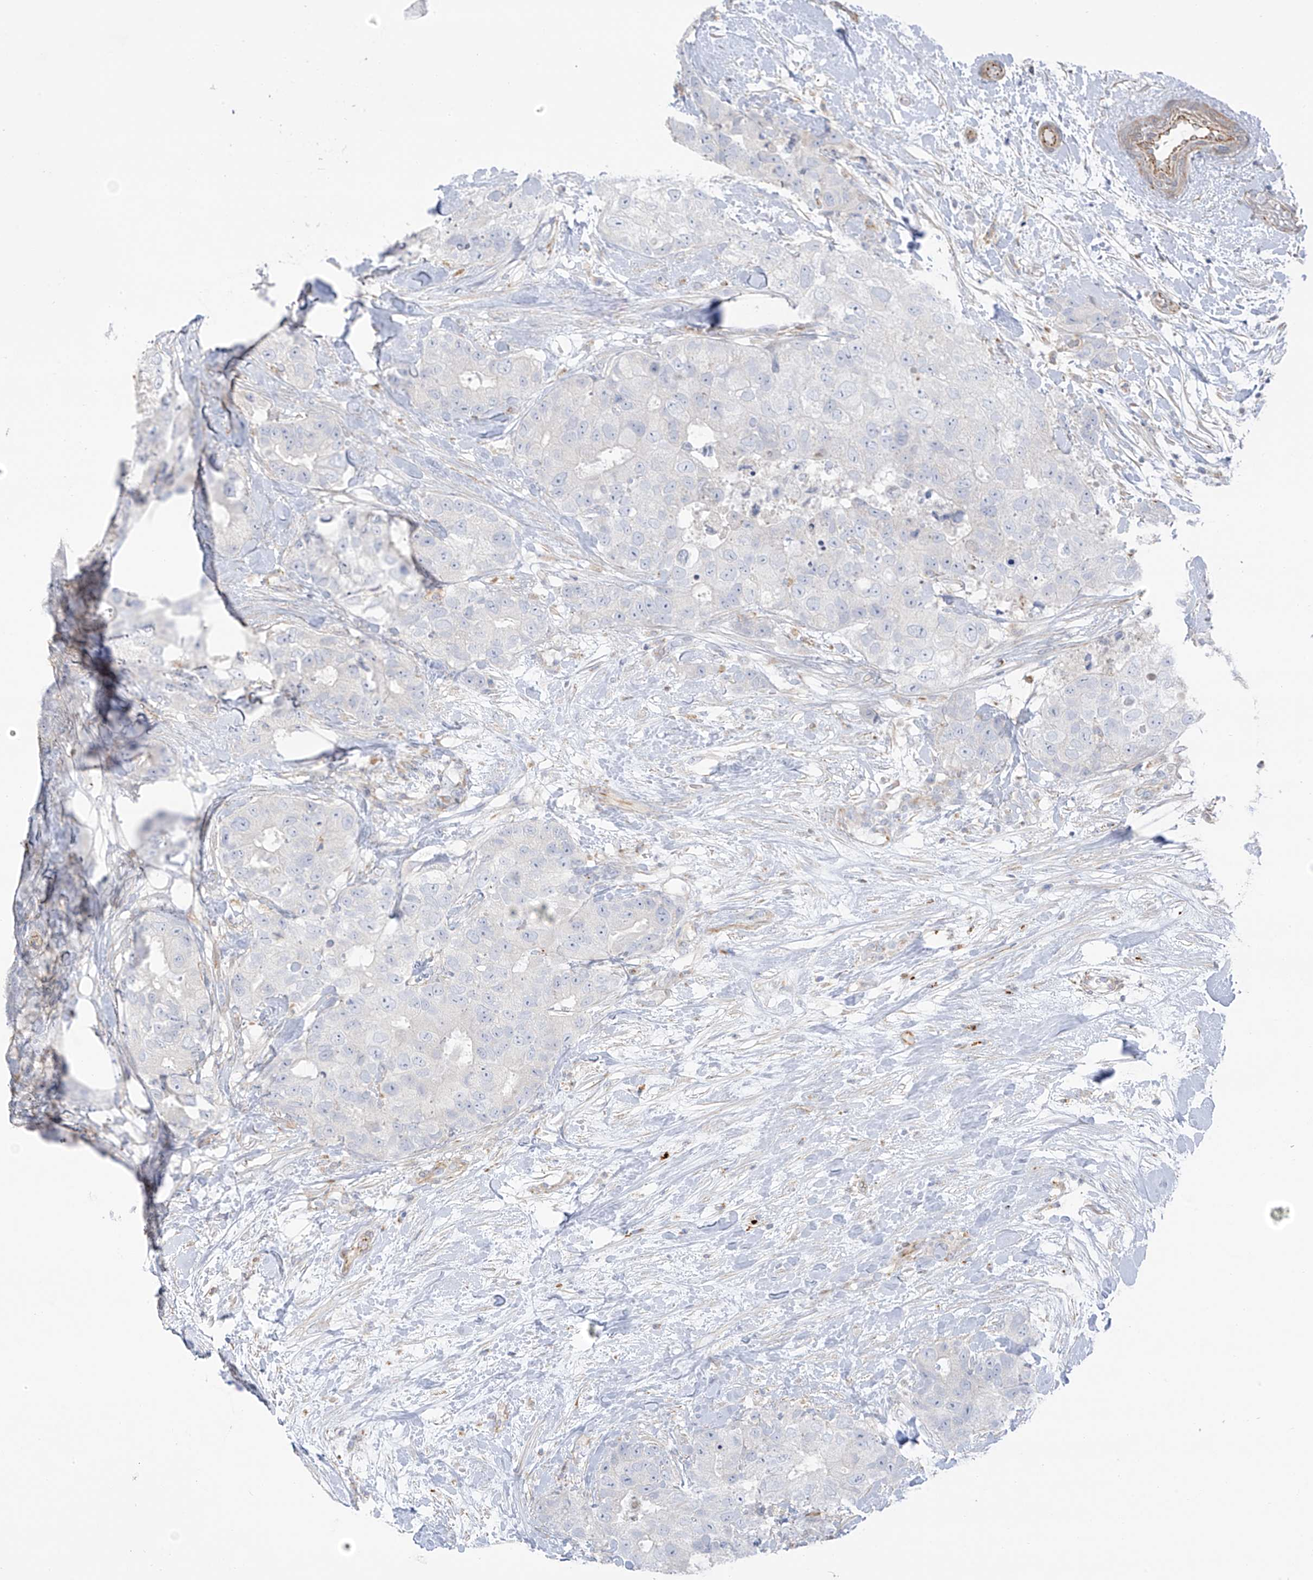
{"staining": {"intensity": "negative", "quantity": "none", "location": "none"}, "tissue": "breast cancer", "cell_type": "Tumor cells", "image_type": "cancer", "snomed": [{"axis": "morphology", "description": "Duct carcinoma"}, {"axis": "topography", "description": "Breast"}], "caption": "A high-resolution photomicrograph shows immunohistochemistry staining of breast intraductal carcinoma, which reveals no significant staining in tumor cells.", "gene": "TAL2", "patient": {"sex": "female", "age": 62}}